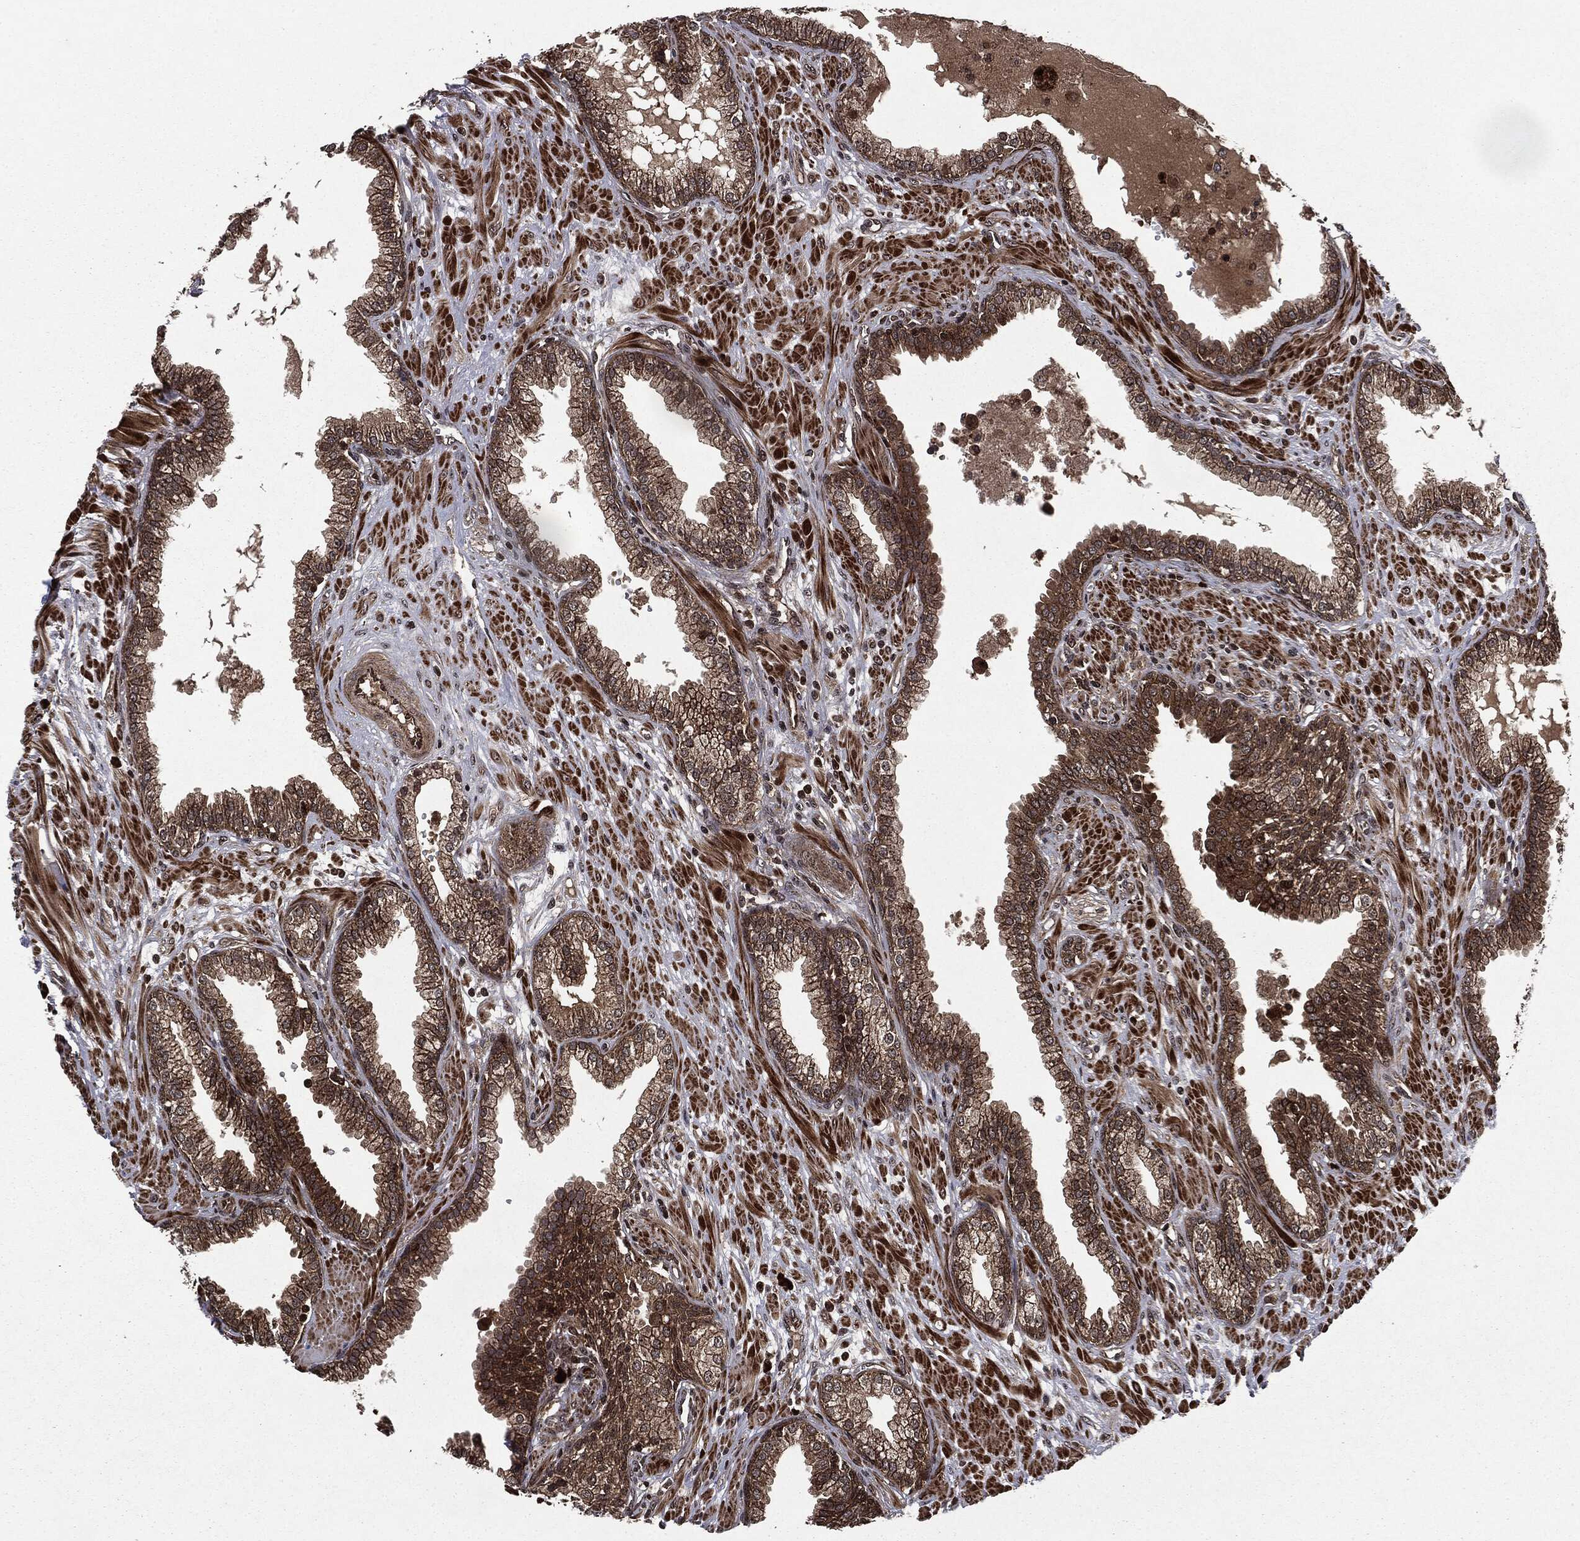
{"staining": {"intensity": "moderate", "quantity": ">75%", "location": "cytoplasmic/membranous"}, "tissue": "prostate", "cell_type": "Glandular cells", "image_type": "normal", "snomed": [{"axis": "morphology", "description": "Normal tissue, NOS"}, {"axis": "topography", "description": "Prostate"}], "caption": "Immunohistochemical staining of normal human prostate demonstrates moderate cytoplasmic/membranous protein staining in about >75% of glandular cells.", "gene": "CARD6", "patient": {"sex": "male", "age": 64}}